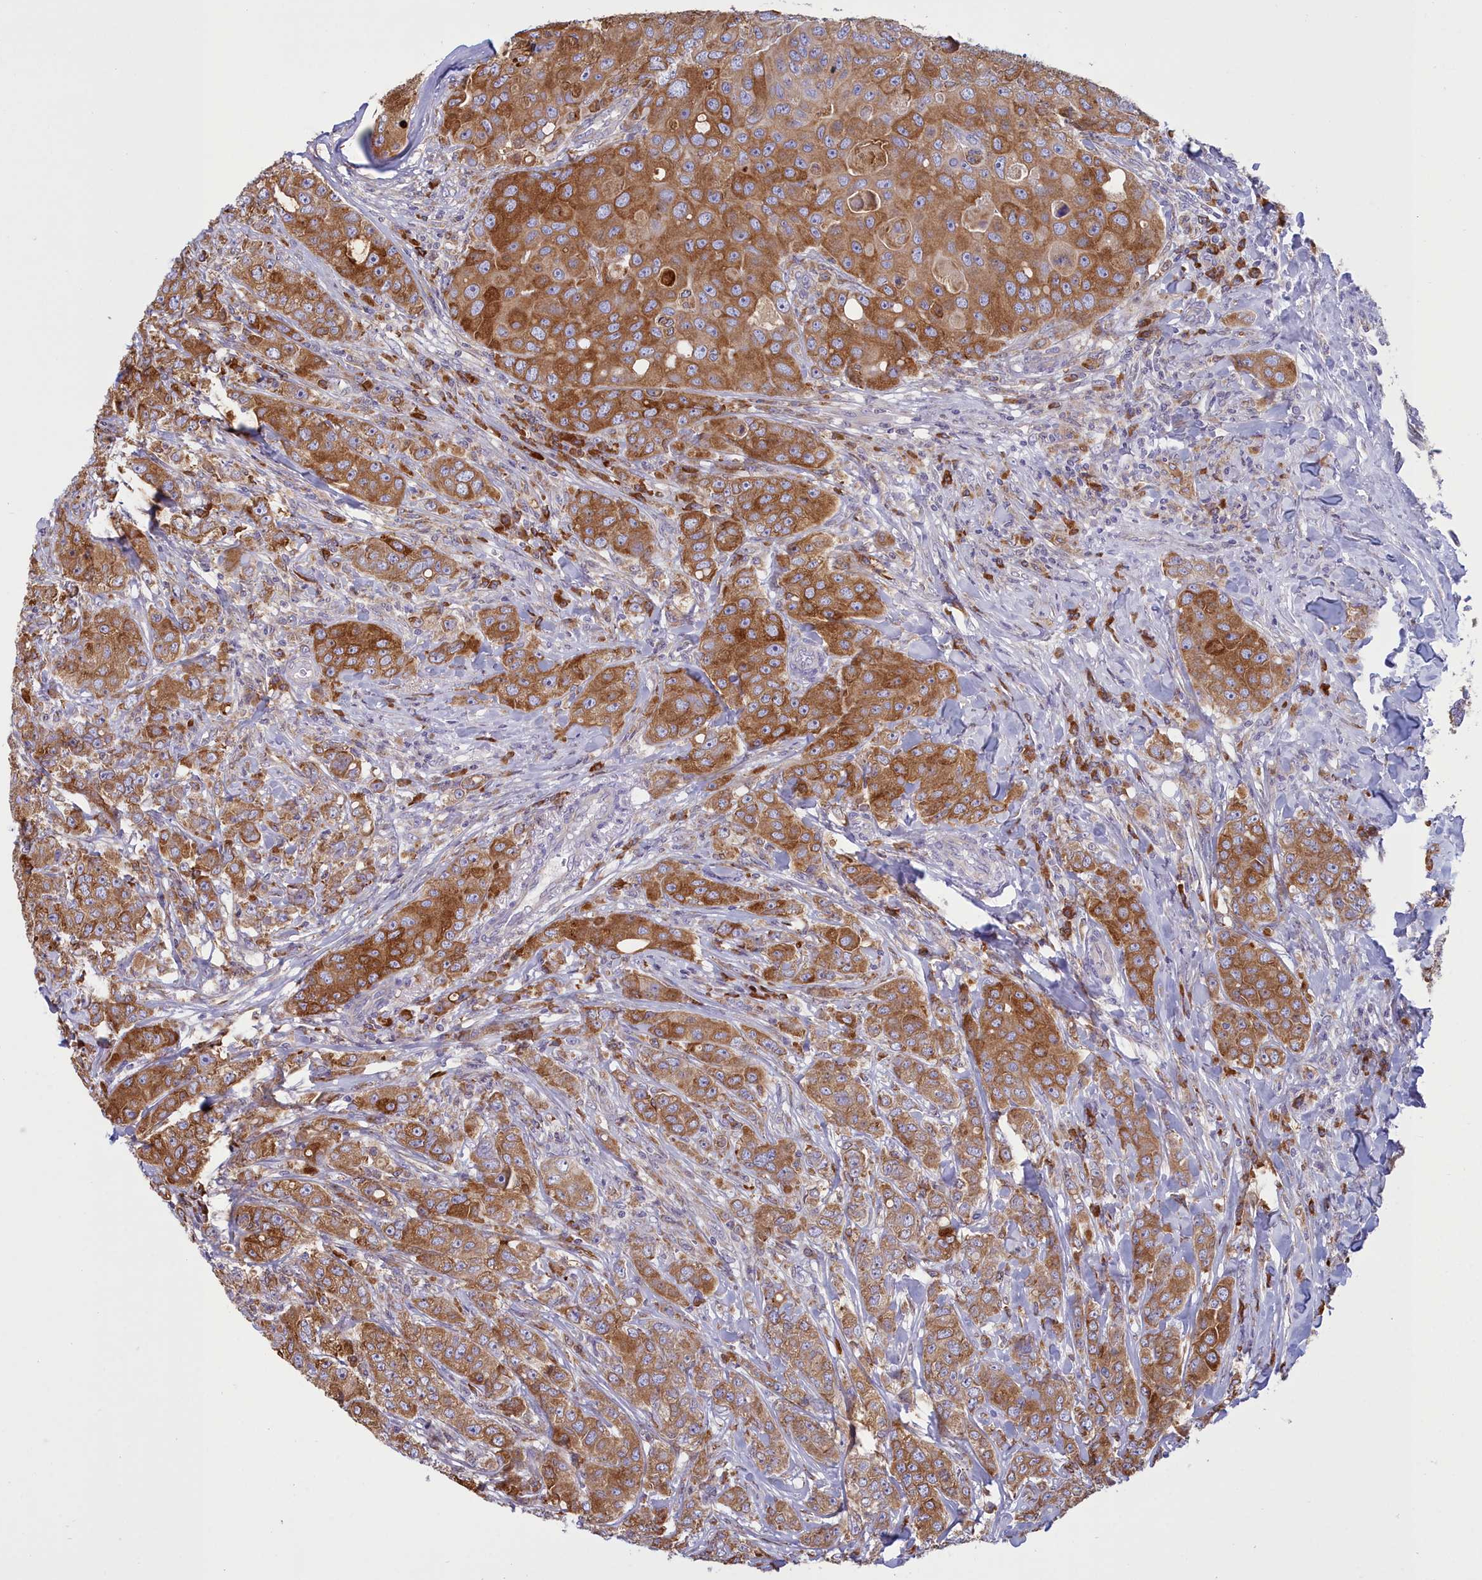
{"staining": {"intensity": "strong", "quantity": ">75%", "location": "cytoplasmic/membranous"}, "tissue": "breast cancer", "cell_type": "Tumor cells", "image_type": "cancer", "snomed": [{"axis": "morphology", "description": "Duct carcinoma"}, {"axis": "topography", "description": "Breast"}], "caption": "Immunohistochemistry histopathology image of neoplastic tissue: breast infiltrating ductal carcinoma stained using immunohistochemistry demonstrates high levels of strong protein expression localized specifically in the cytoplasmic/membranous of tumor cells, appearing as a cytoplasmic/membranous brown color.", "gene": "HM13", "patient": {"sex": "female", "age": 43}}